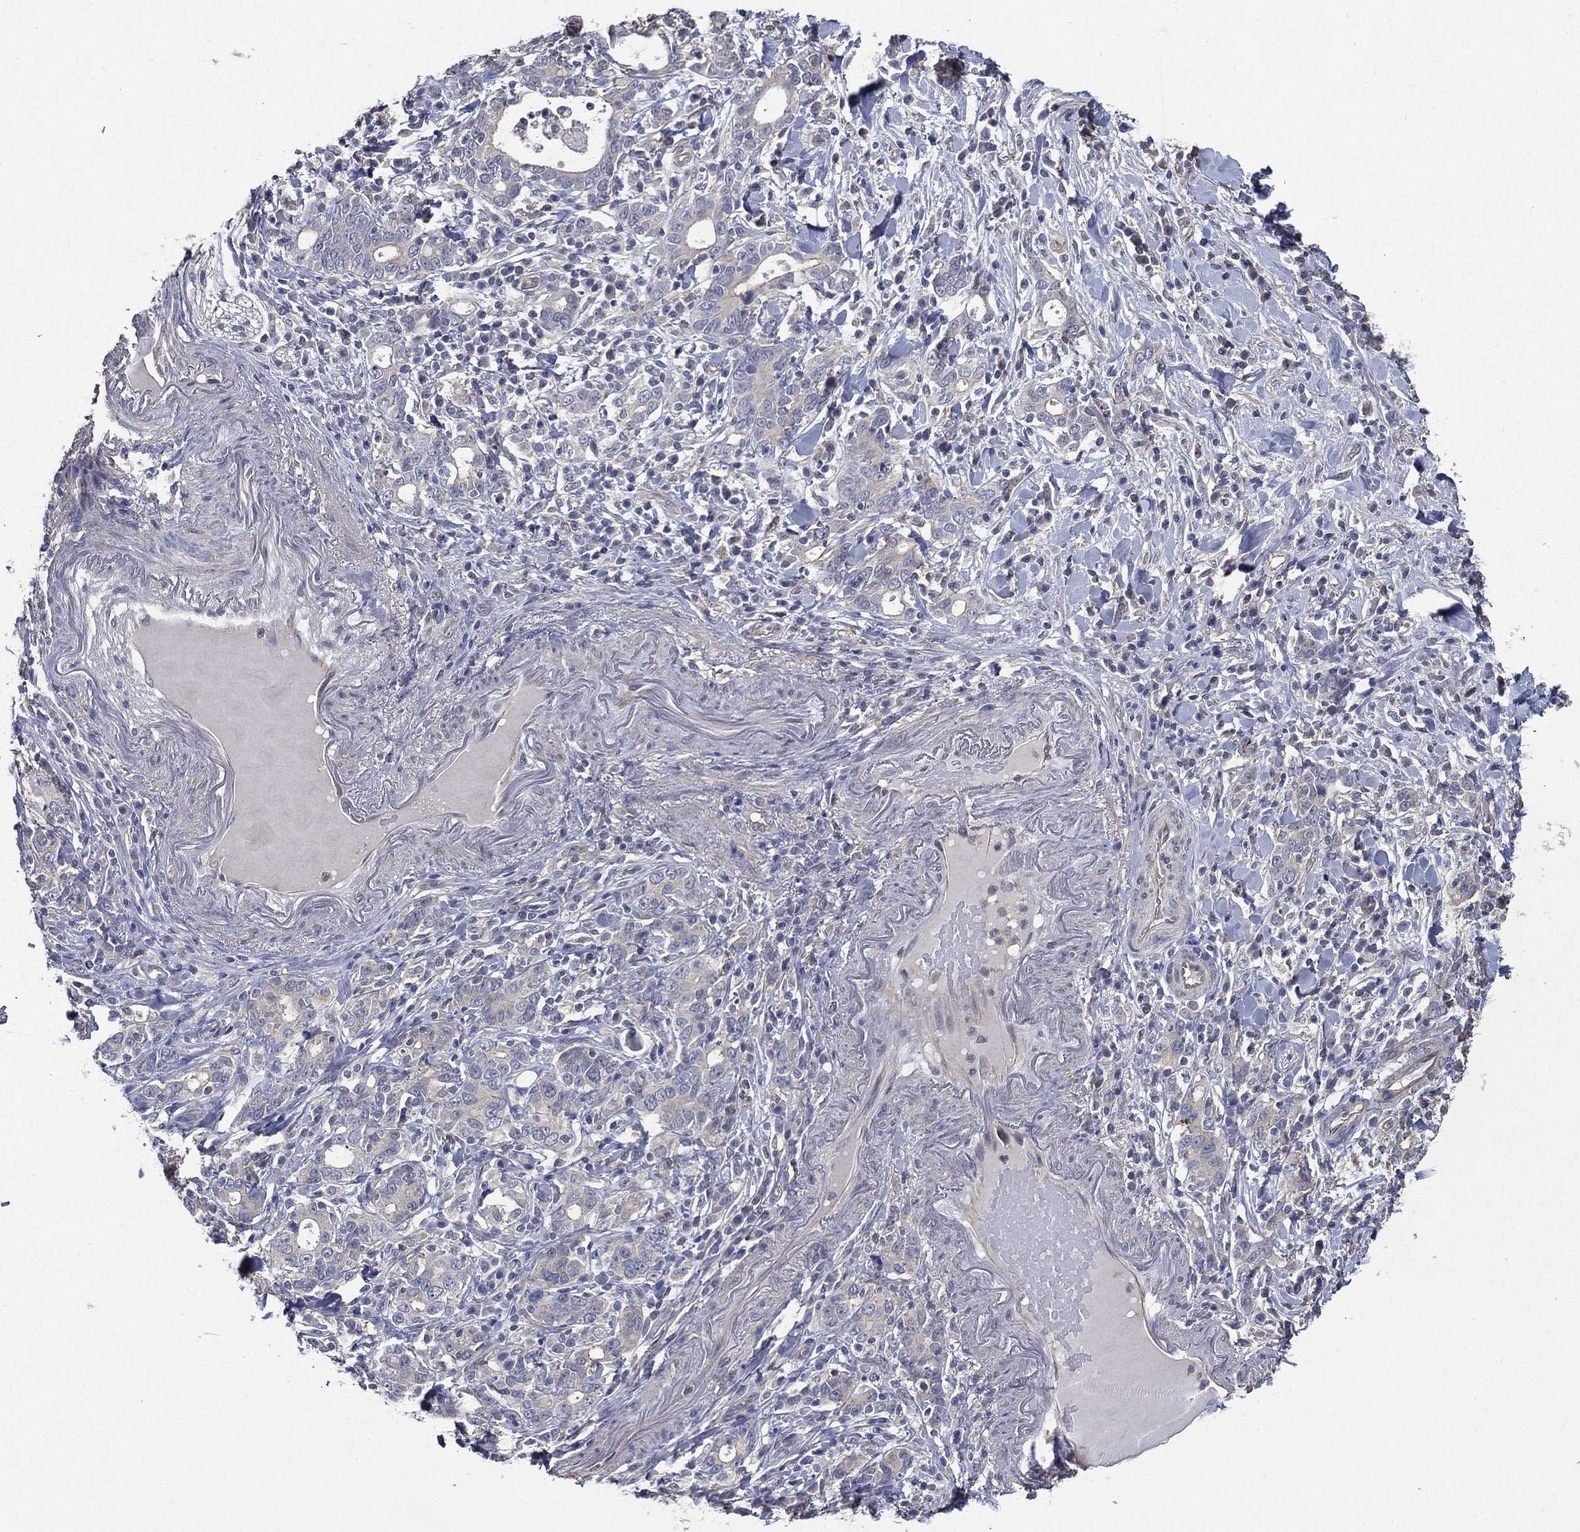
{"staining": {"intensity": "negative", "quantity": "none", "location": "none"}, "tissue": "stomach cancer", "cell_type": "Tumor cells", "image_type": "cancer", "snomed": [{"axis": "morphology", "description": "Adenocarcinoma, NOS"}, {"axis": "topography", "description": "Stomach"}], "caption": "The micrograph exhibits no staining of tumor cells in stomach cancer (adenocarcinoma).", "gene": "SERPINB2", "patient": {"sex": "male", "age": 79}}